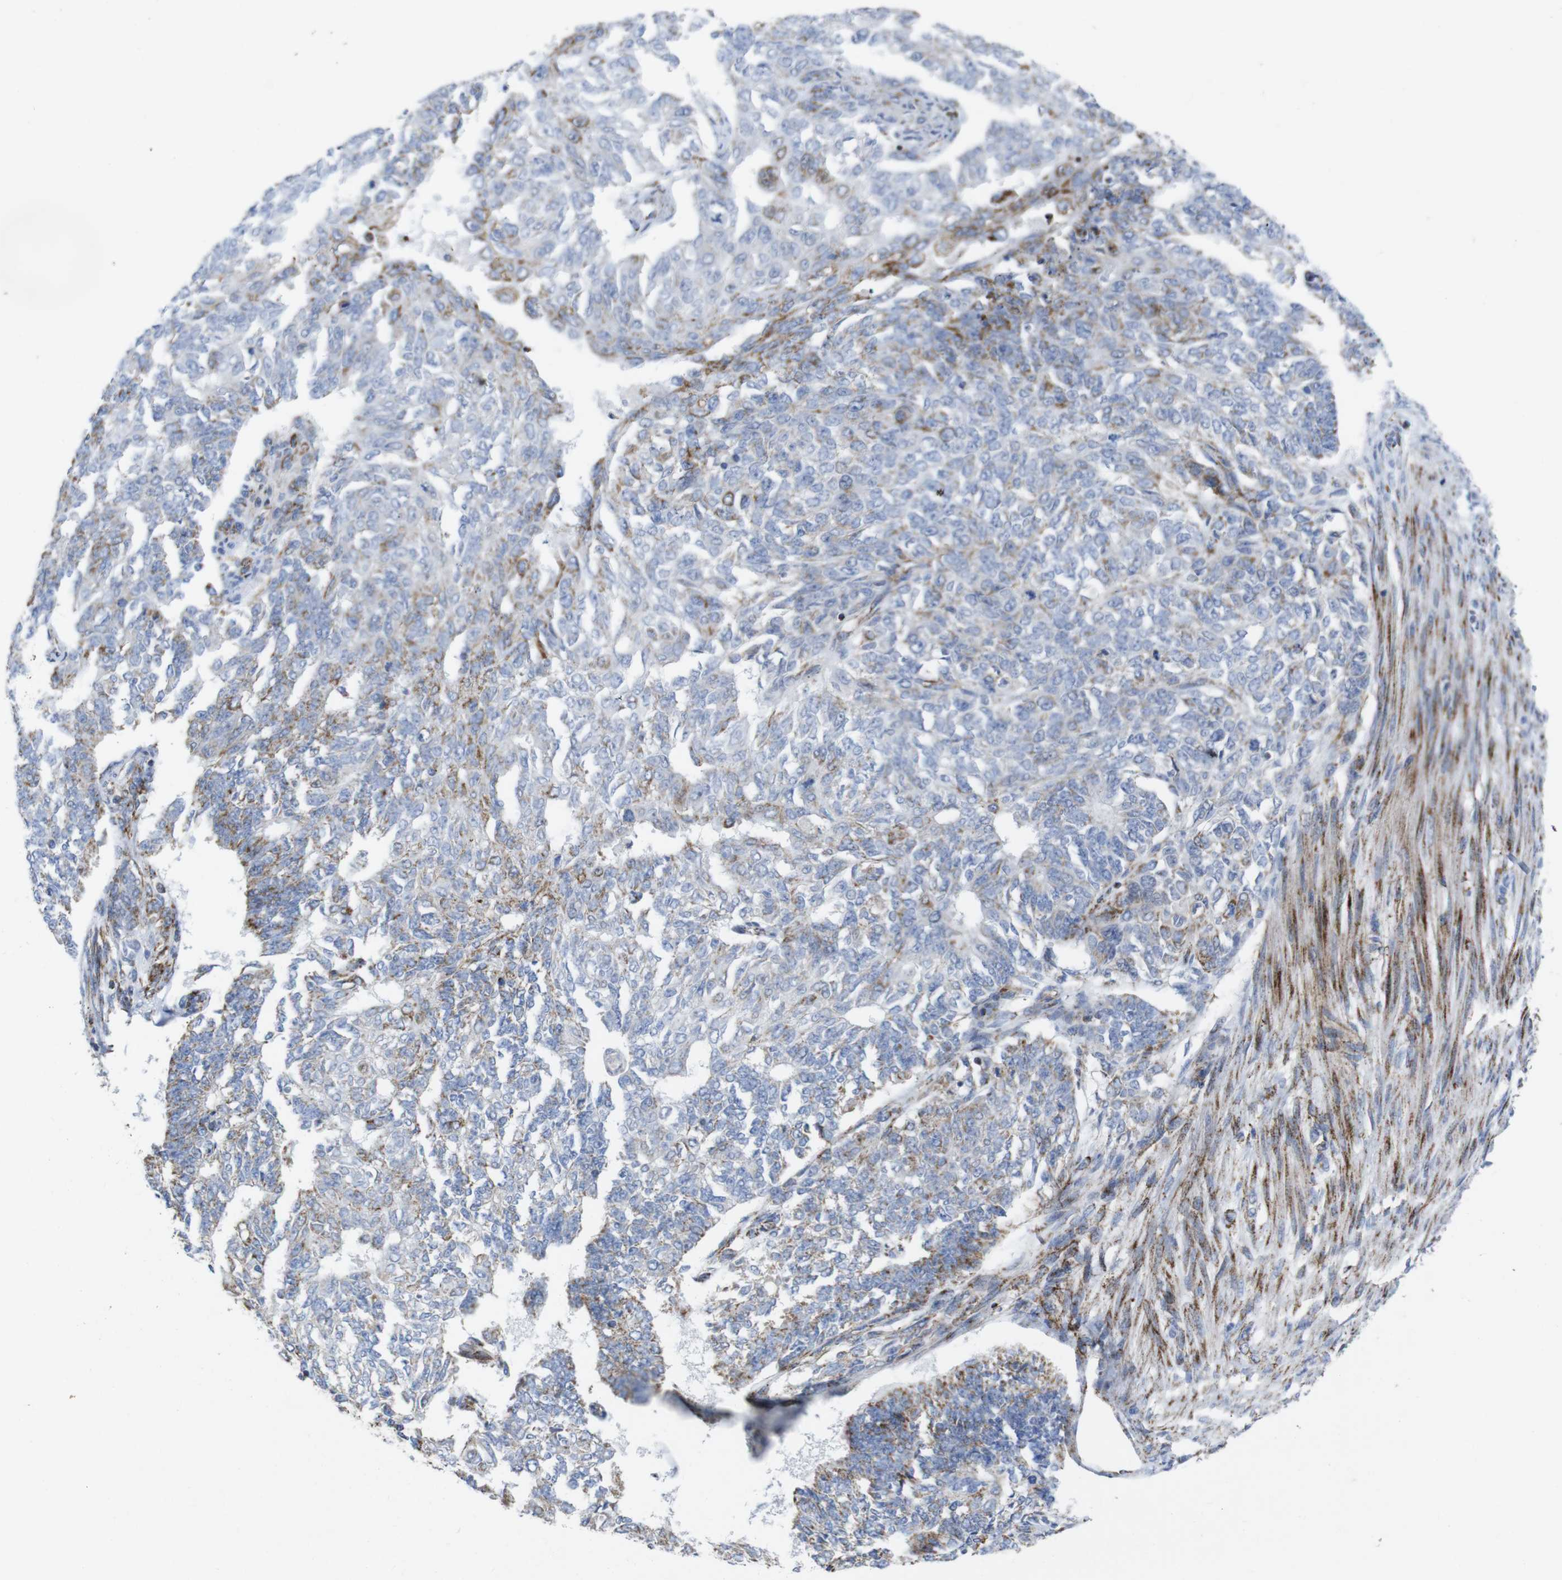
{"staining": {"intensity": "weak", "quantity": "<25%", "location": "cytoplasmic/membranous"}, "tissue": "endometrial cancer", "cell_type": "Tumor cells", "image_type": "cancer", "snomed": [{"axis": "morphology", "description": "Adenocarcinoma, NOS"}, {"axis": "topography", "description": "Endometrium"}], "caption": "Immunohistochemical staining of endometrial adenocarcinoma exhibits no significant expression in tumor cells. (Brightfield microscopy of DAB IHC at high magnification).", "gene": "TMEM192", "patient": {"sex": "female", "age": 32}}